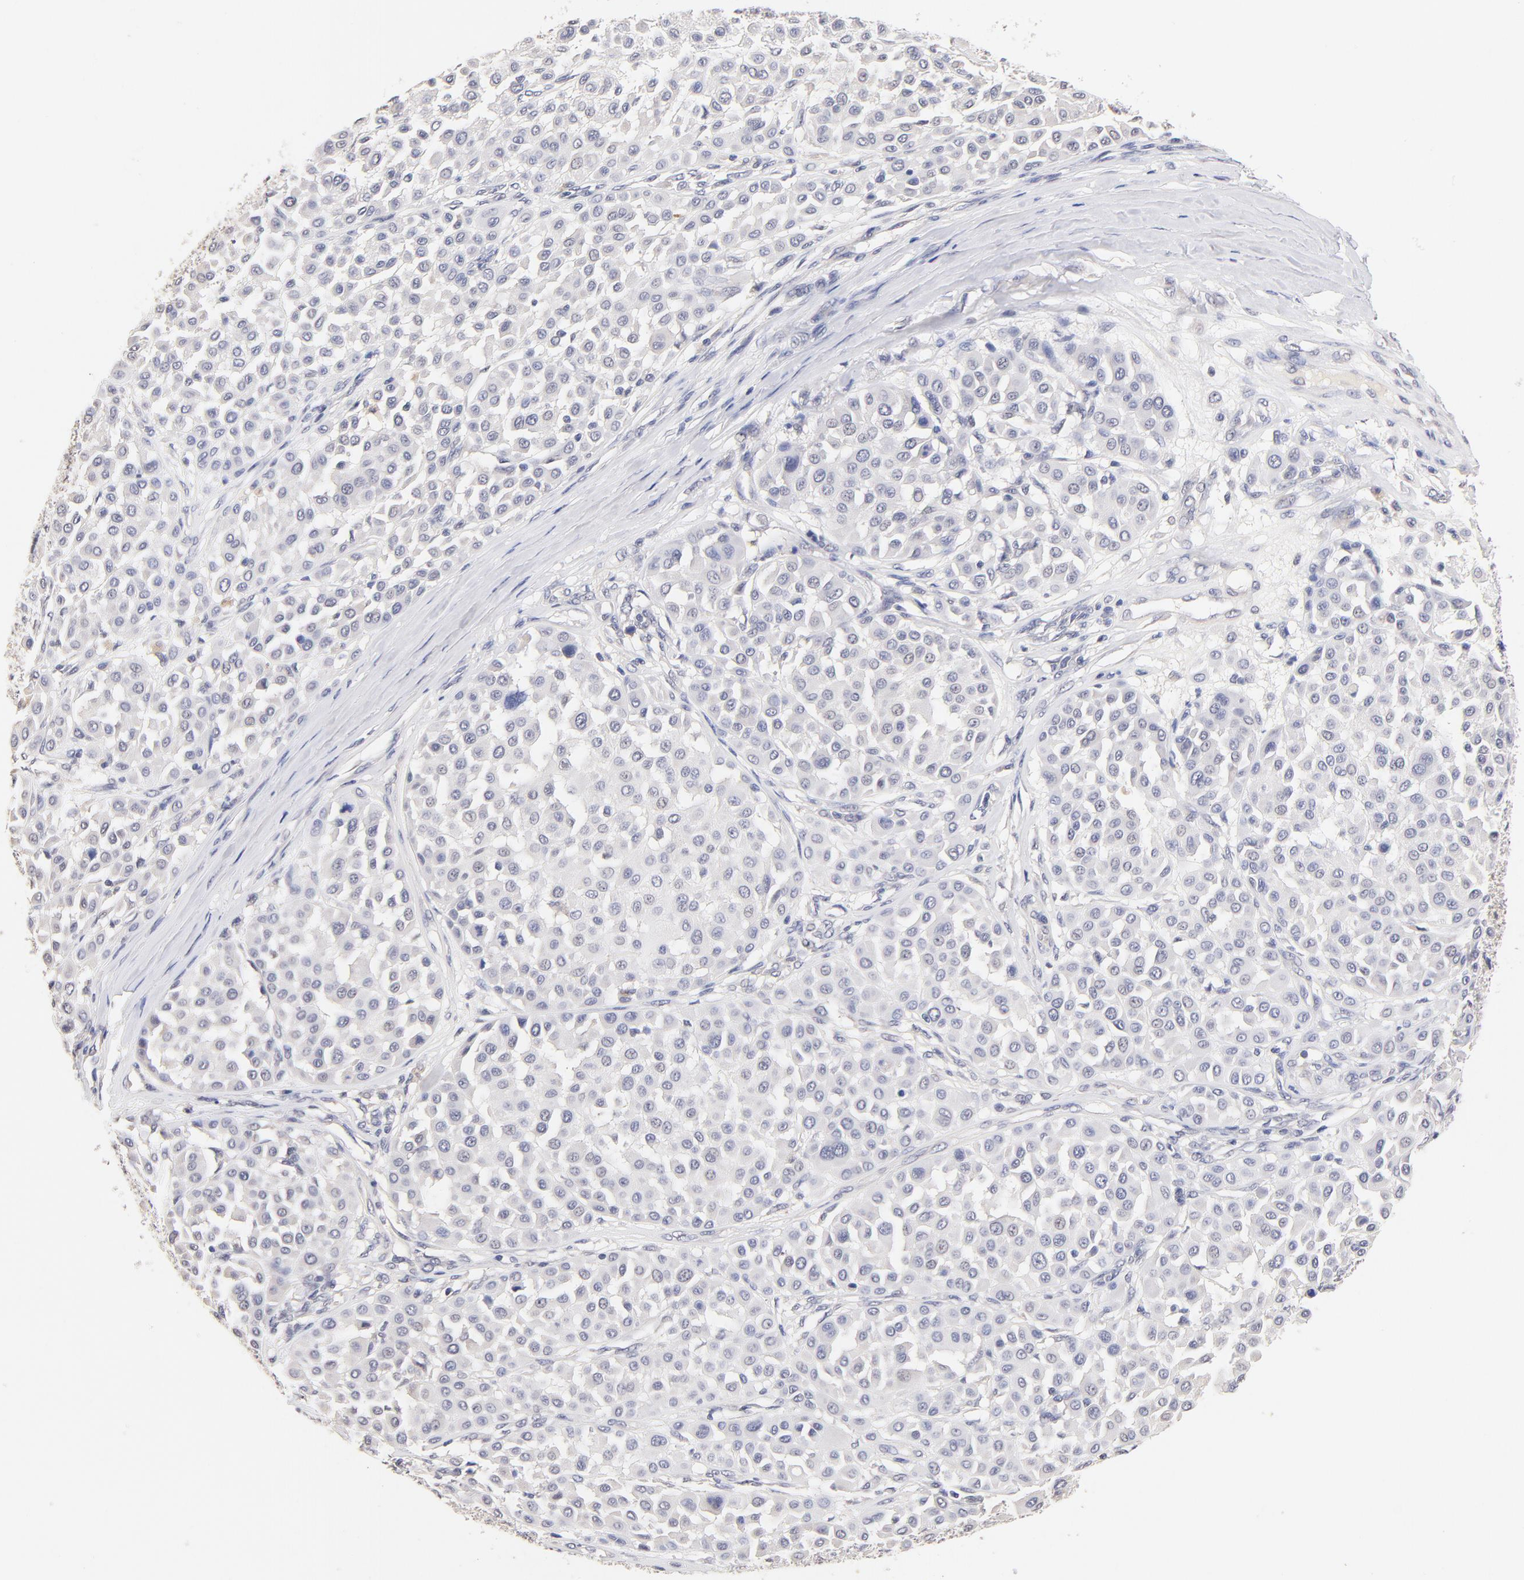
{"staining": {"intensity": "negative", "quantity": "none", "location": "none"}, "tissue": "melanoma", "cell_type": "Tumor cells", "image_type": "cancer", "snomed": [{"axis": "morphology", "description": "Malignant melanoma, Metastatic site"}, {"axis": "topography", "description": "Soft tissue"}], "caption": "High power microscopy micrograph of an immunohistochemistry image of malignant melanoma (metastatic site), revealing no significant expression in tumor cells. The staining was performed using DAB to visualize the protein expression in brown, while the nuclei were stained in blue with hematoxylin (Magnification: 20x).", "gene": "RIBC2", "patient": {"sex": "male", "age": 41}}